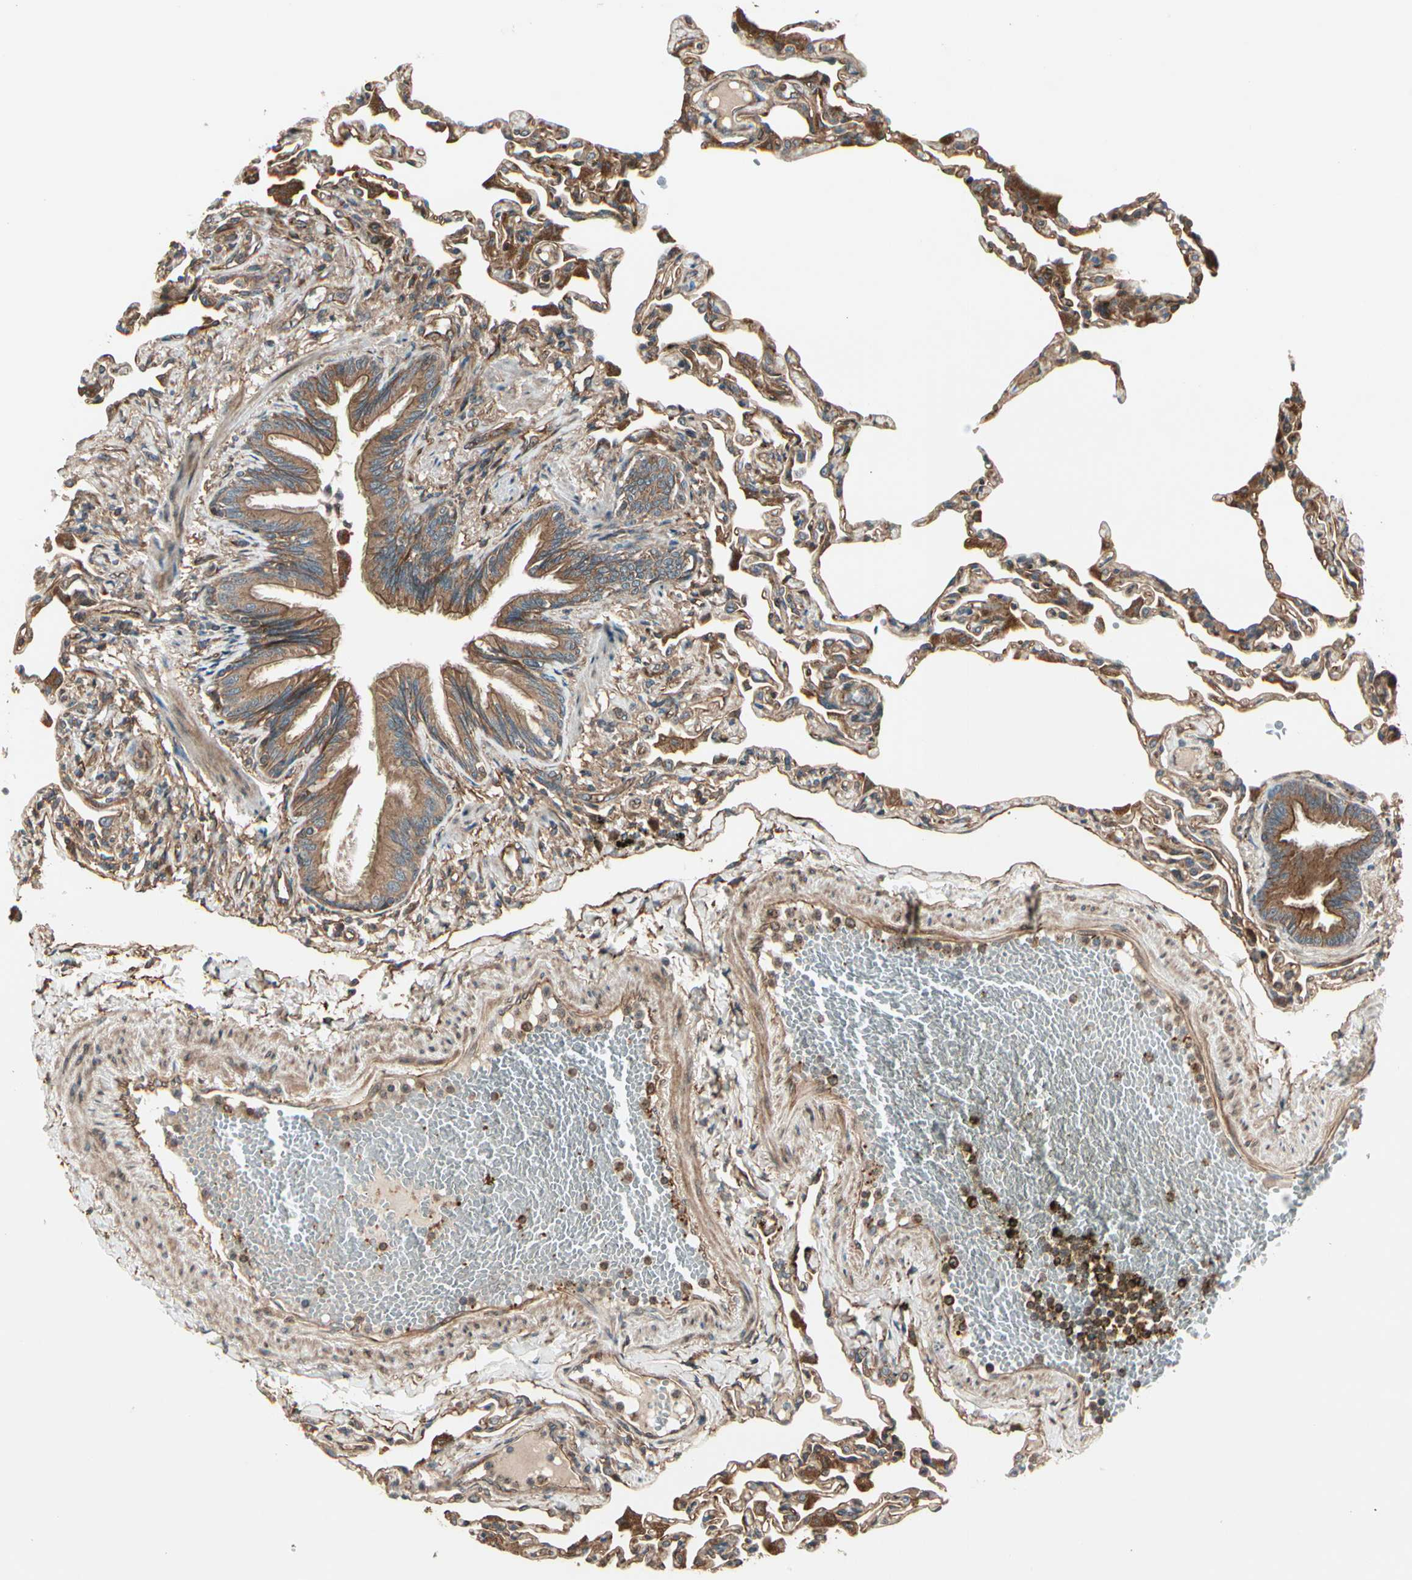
{"staining": {"intensity": "strong", "quantity": ">75%", "location": "cytoplasmic/membranous"}, "tissue": "lung", "cell_type": "Alveolar cells", "image_type": "normal", "snomed": [{"axis": "morphology", "description": "Normal tissue, NOS"}, {"axis": "topography", "description": "Lung"}], "caption": "Immunohistochemistry photomicrograph of normal lung: human lung stained using IHC shows high levels of strong protein expression localized specifically in the cytoplasmic/membranous of alveolar cells, appearing as a cytoplasmic/membranous brown color.", "gene": "FKBP15", "patient": {"sex": "female", "age": 49}}